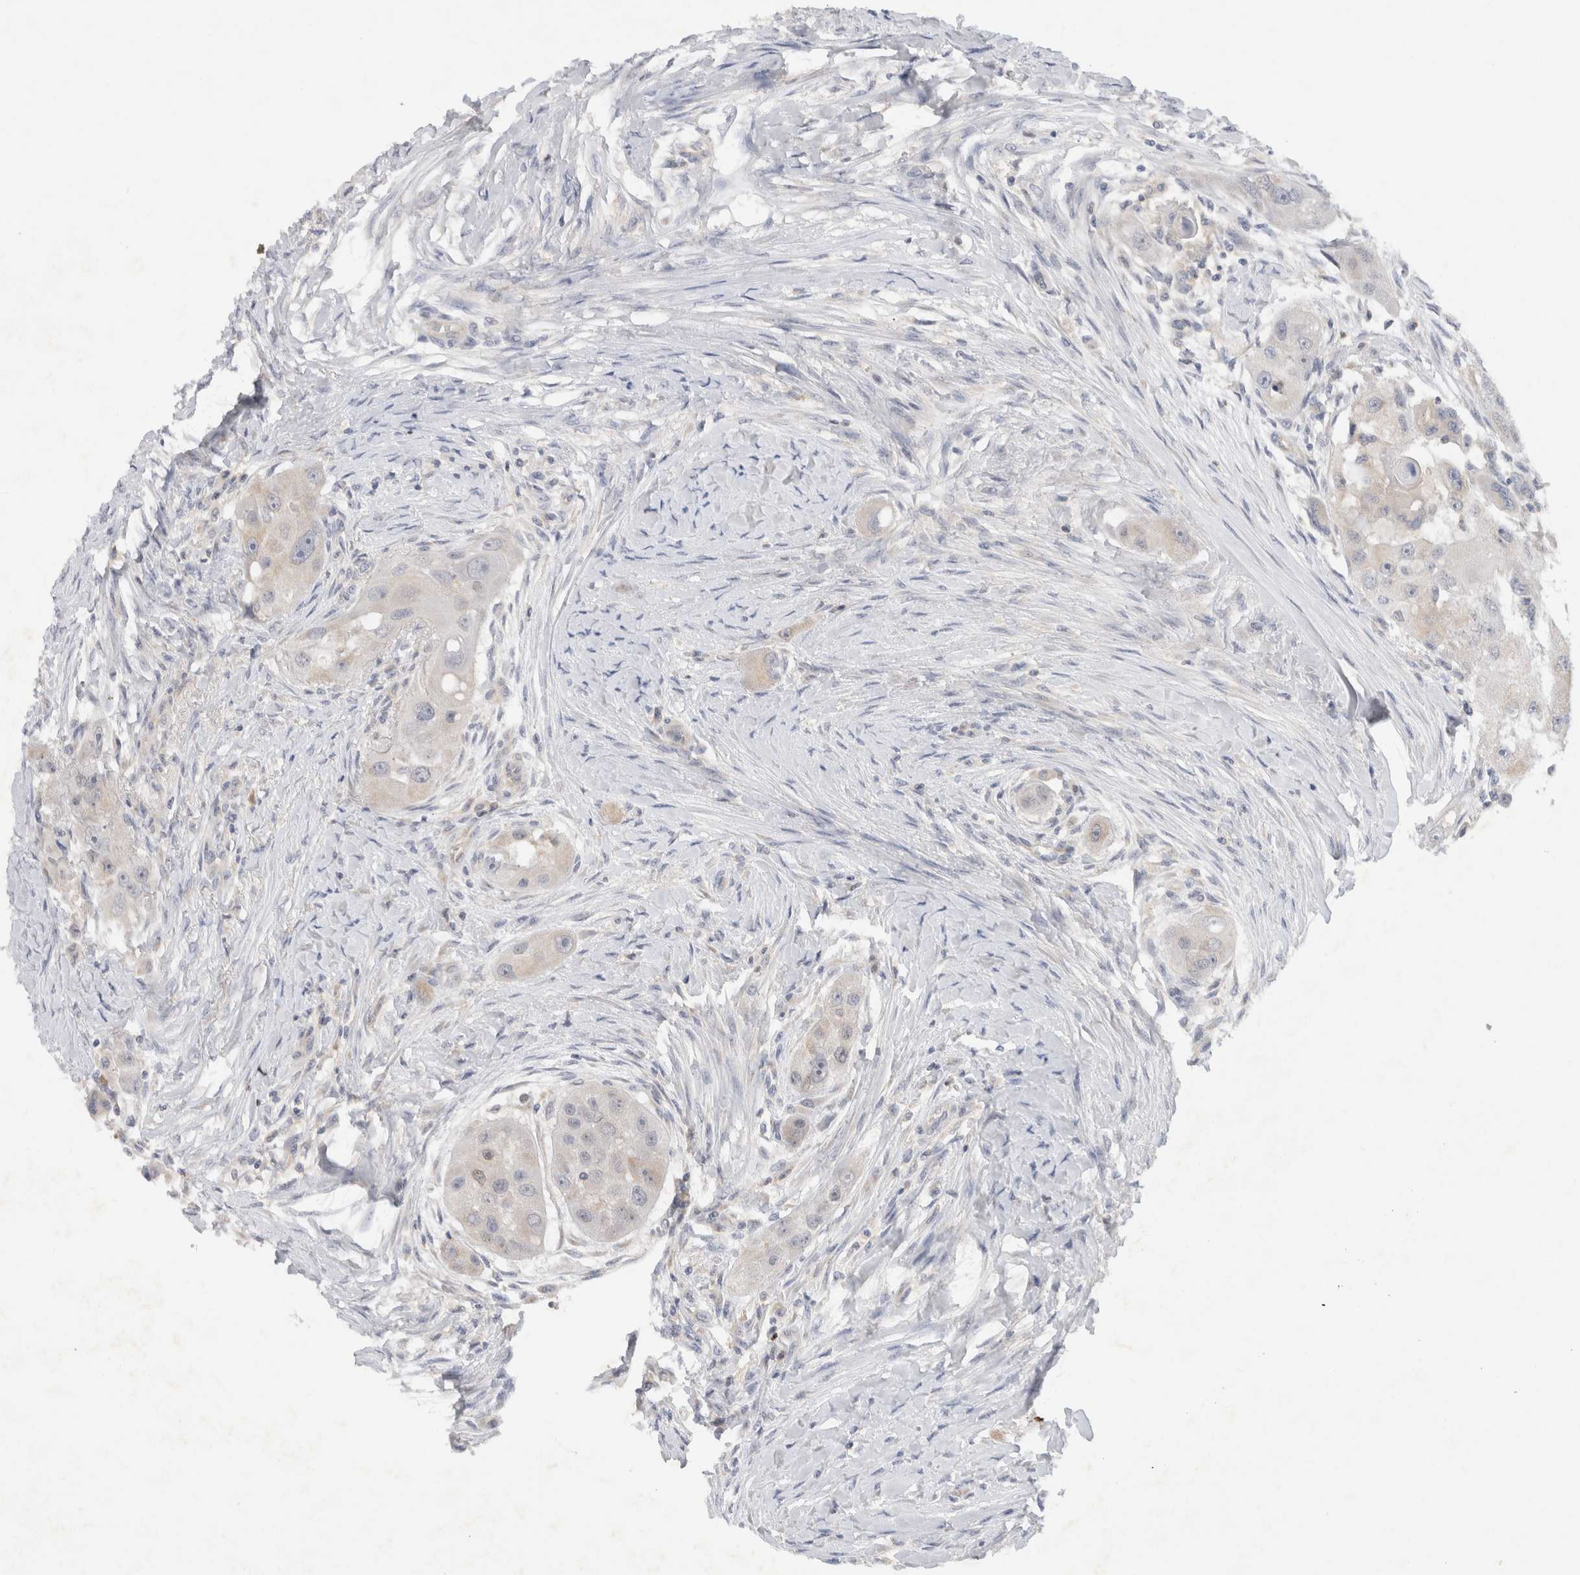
{"staining": {"intensity": "negative", "quantity": "none", "location": "none"}, "tissue": "head and neck cancer", "cell_type": "Tumor cells", "image_type": "cancer", "snomed": [{"axis": "morphology", "description": "Normal tissue, NOS"}, {"axis": "morphology", "description": "Squamous cell carcinoma, NOS"}, {"axis": "topography", "description": "Skeletal muscle"}, {"axis": "topography", "description": "Head-Neck"}], "caption": "An immunohistochemistry (IHC) histopathology image of head and neck cancer is shown. There is no staining in tumor cells of head and neck cancer.", "gene": "GAS1", "patient": {"sex": "male", "age": 51}}